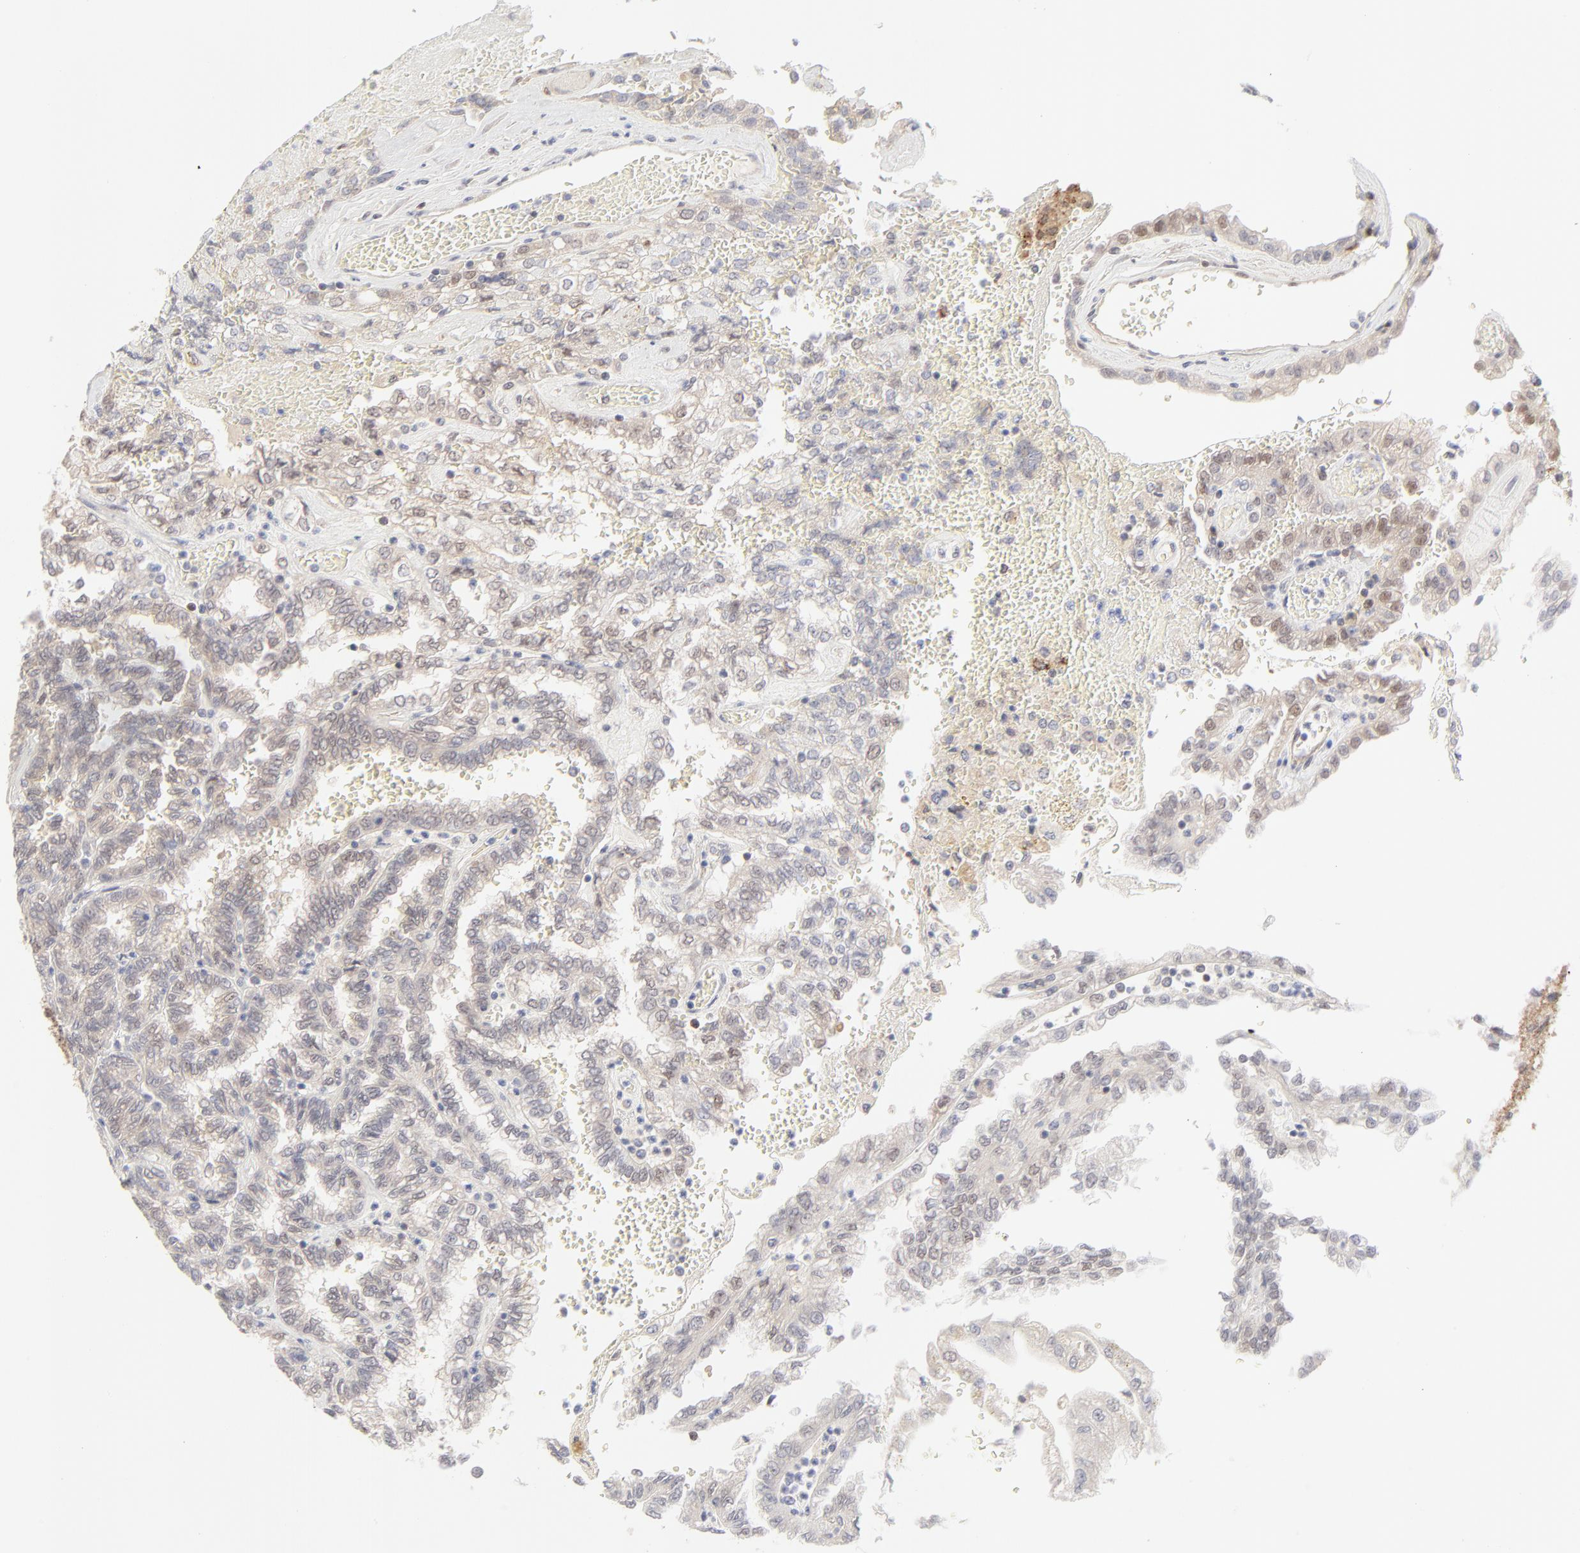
{"staining": {"intensity": "negative", "quantity": "none", "location": "none"}, "tissue": "renal cancer", "cell_type": "Tumor cells", "image_type": "cancer", "snomed": [{"axis": "morphology", "description": "Inflammation, NOS"}, {"axis": "morphology", "description": "Adenocarcinoma, NOS"}, {"axis": "topography", "description": "Kidney"}], "caption": "Image shows no protein positivity in tumor cells of renal cancer tissue. The staining is performed using DAB (3,3'-diaminobenzidine) brown chromogen with nuclei counter-stained in using hematoxylin.", "gene": "CDK6", "patient": {"sex": "male", "age": 68}}